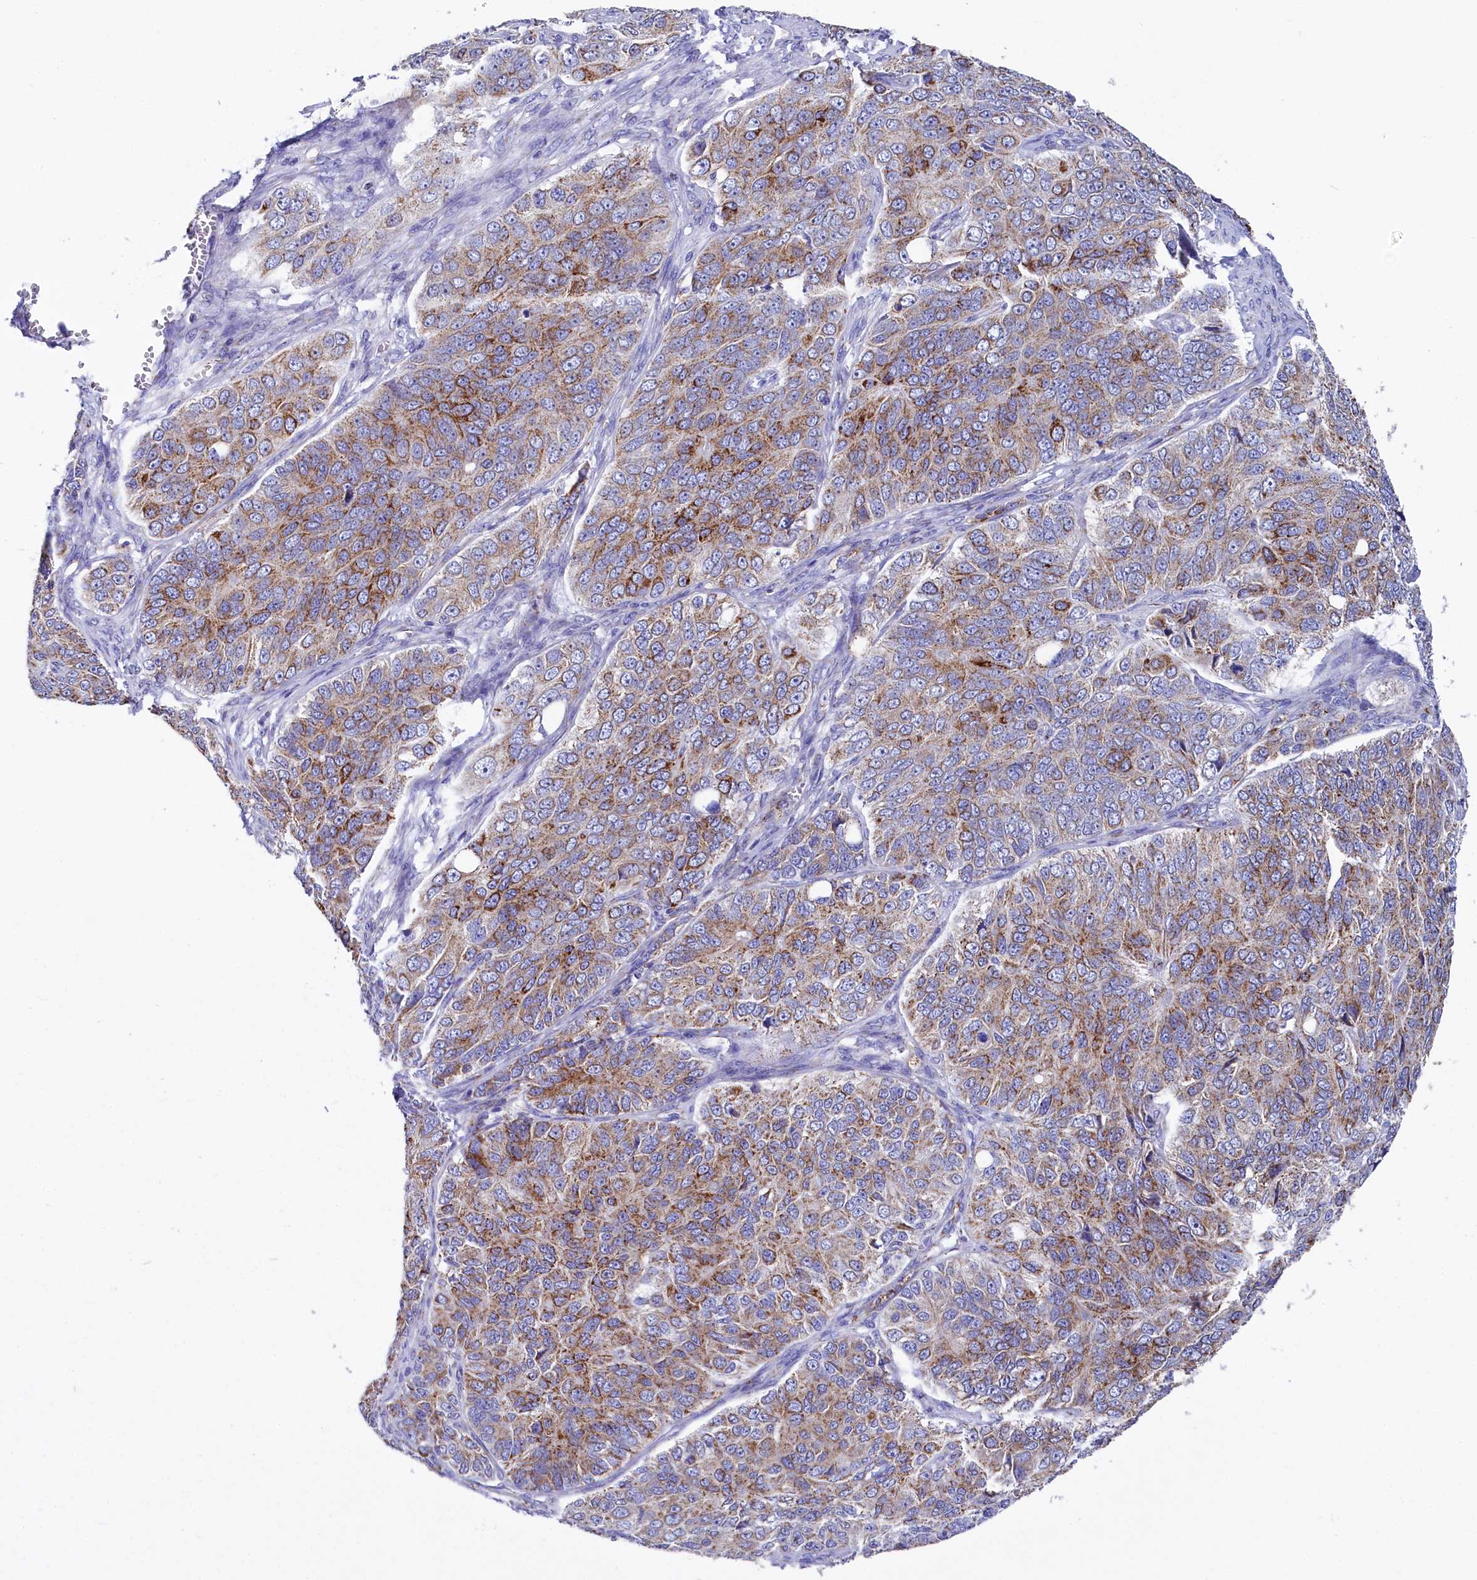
{"staining": {"intensity": "moderate", "quantity": ">75%", "location": "cytoplasmic/membranous"}, "tissue": "ovarian cancer", "cell_type": "Tumor cells", "image_type": "cancer", "snomed": [{"axis": "morphology", "description": "Carcinoma, endometroid"}, {"axis": "topography", "description": "Ovary"}], "caption": "Immunohistochemistry of human ovarian cancer (endometroid carcinoma) shows medium levels of moderate cytoplasmic/membranous expression in about >75% of tumor cells. (DAB IHC with brightfield microscopy, high magnification).", "gene": "MMAB", "patient": {"sex": "female", "age": 51}}